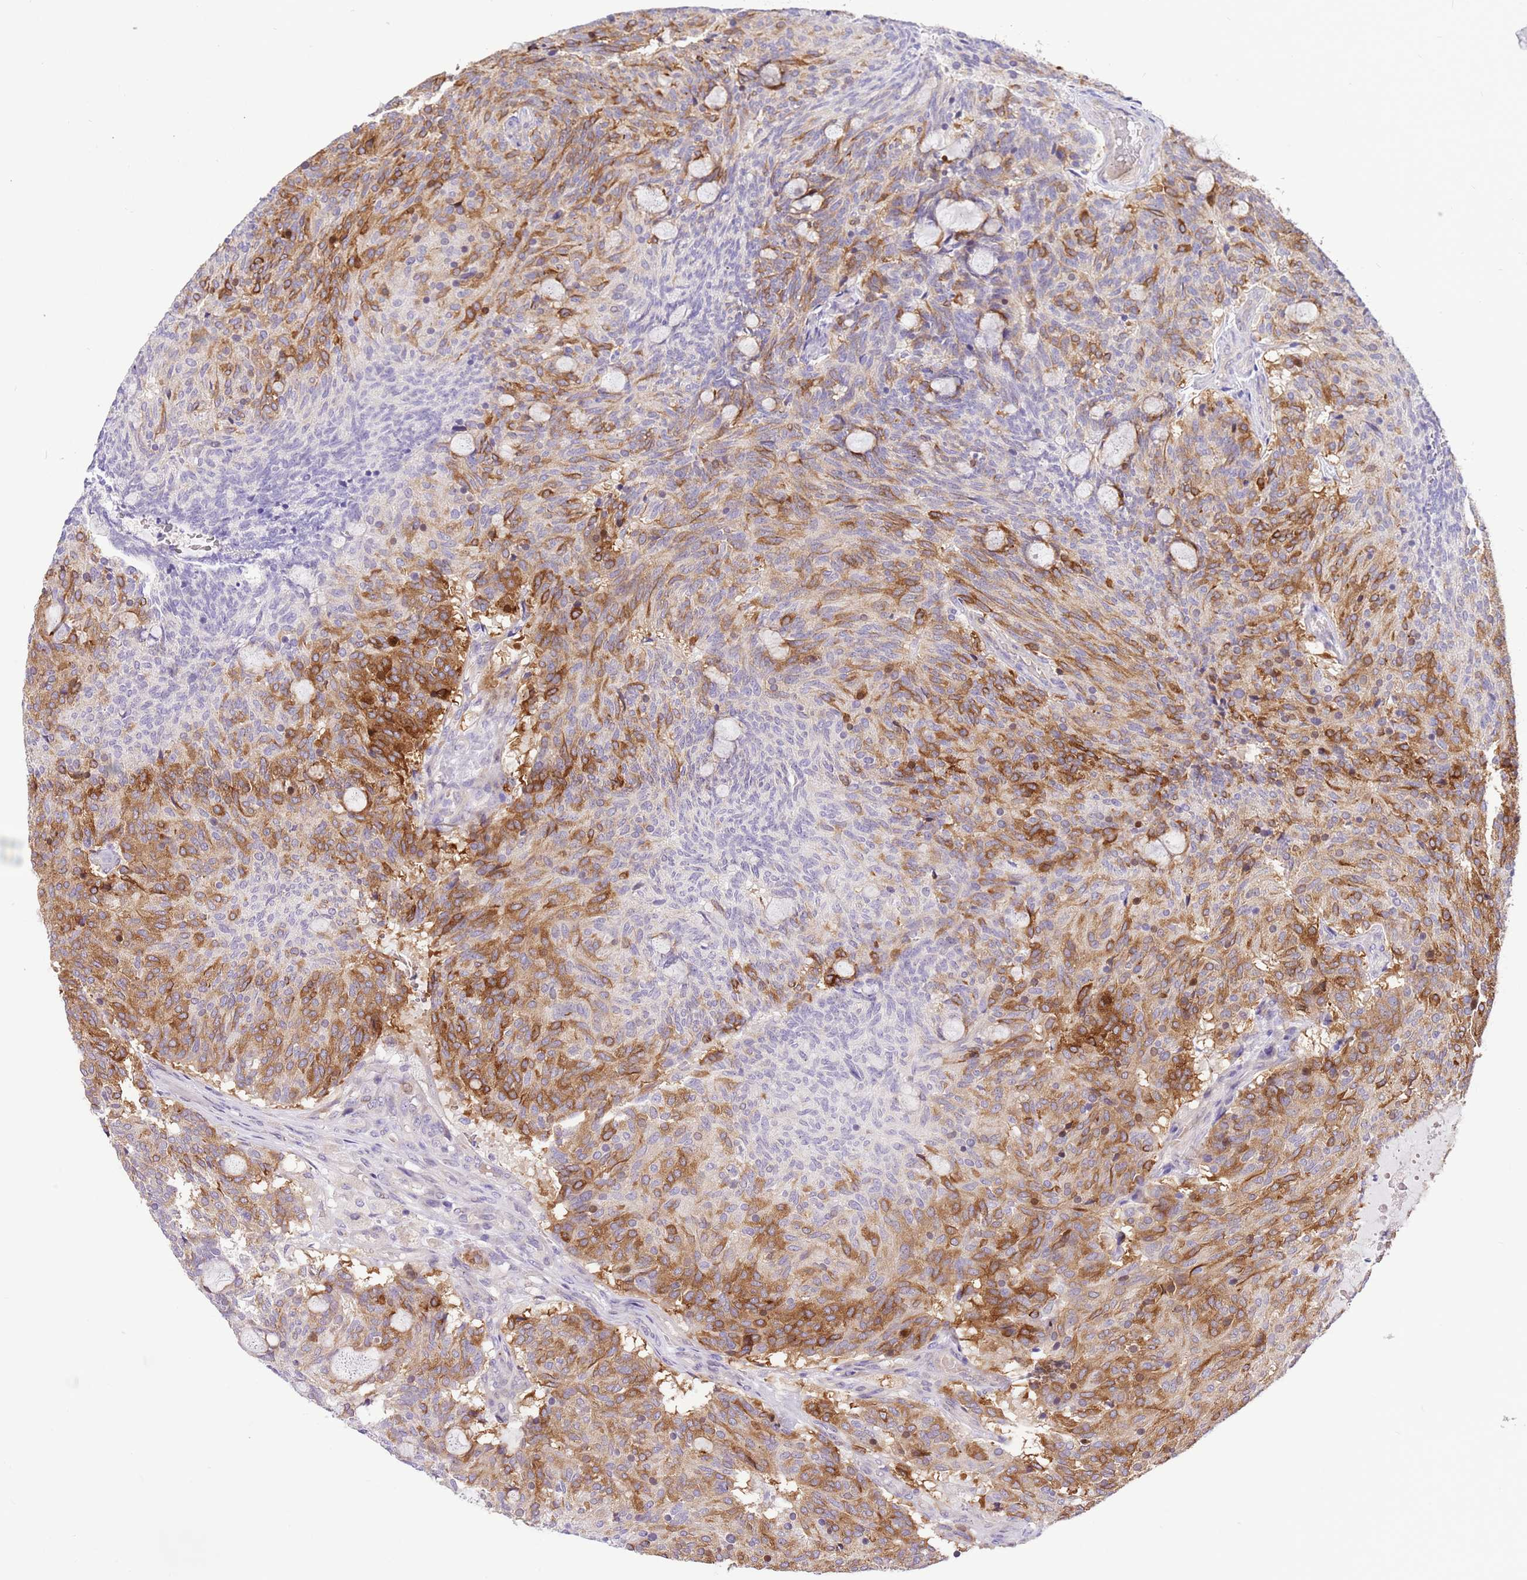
{"staining": {"intensity": "moderate", "quantity": ">75%", "location": "cytoplasmic/membranous"}, "tissue": "carcinoid", "cell_type": "Tumor cells", "image_type": "cancer", "snomed": [{"axis": "morphology", "description": "Carcinoid, malignant, NOS"}, {"axis": "topography", "description": "Pancreas"}], "caption": "Moderate cytoplasmic/membranous positivity for a protein is identified in approximately >75% of tumor cells of carcinoid using IHC.", "gene": "RFK", "patient": {"sex": "female", "age": 54}}